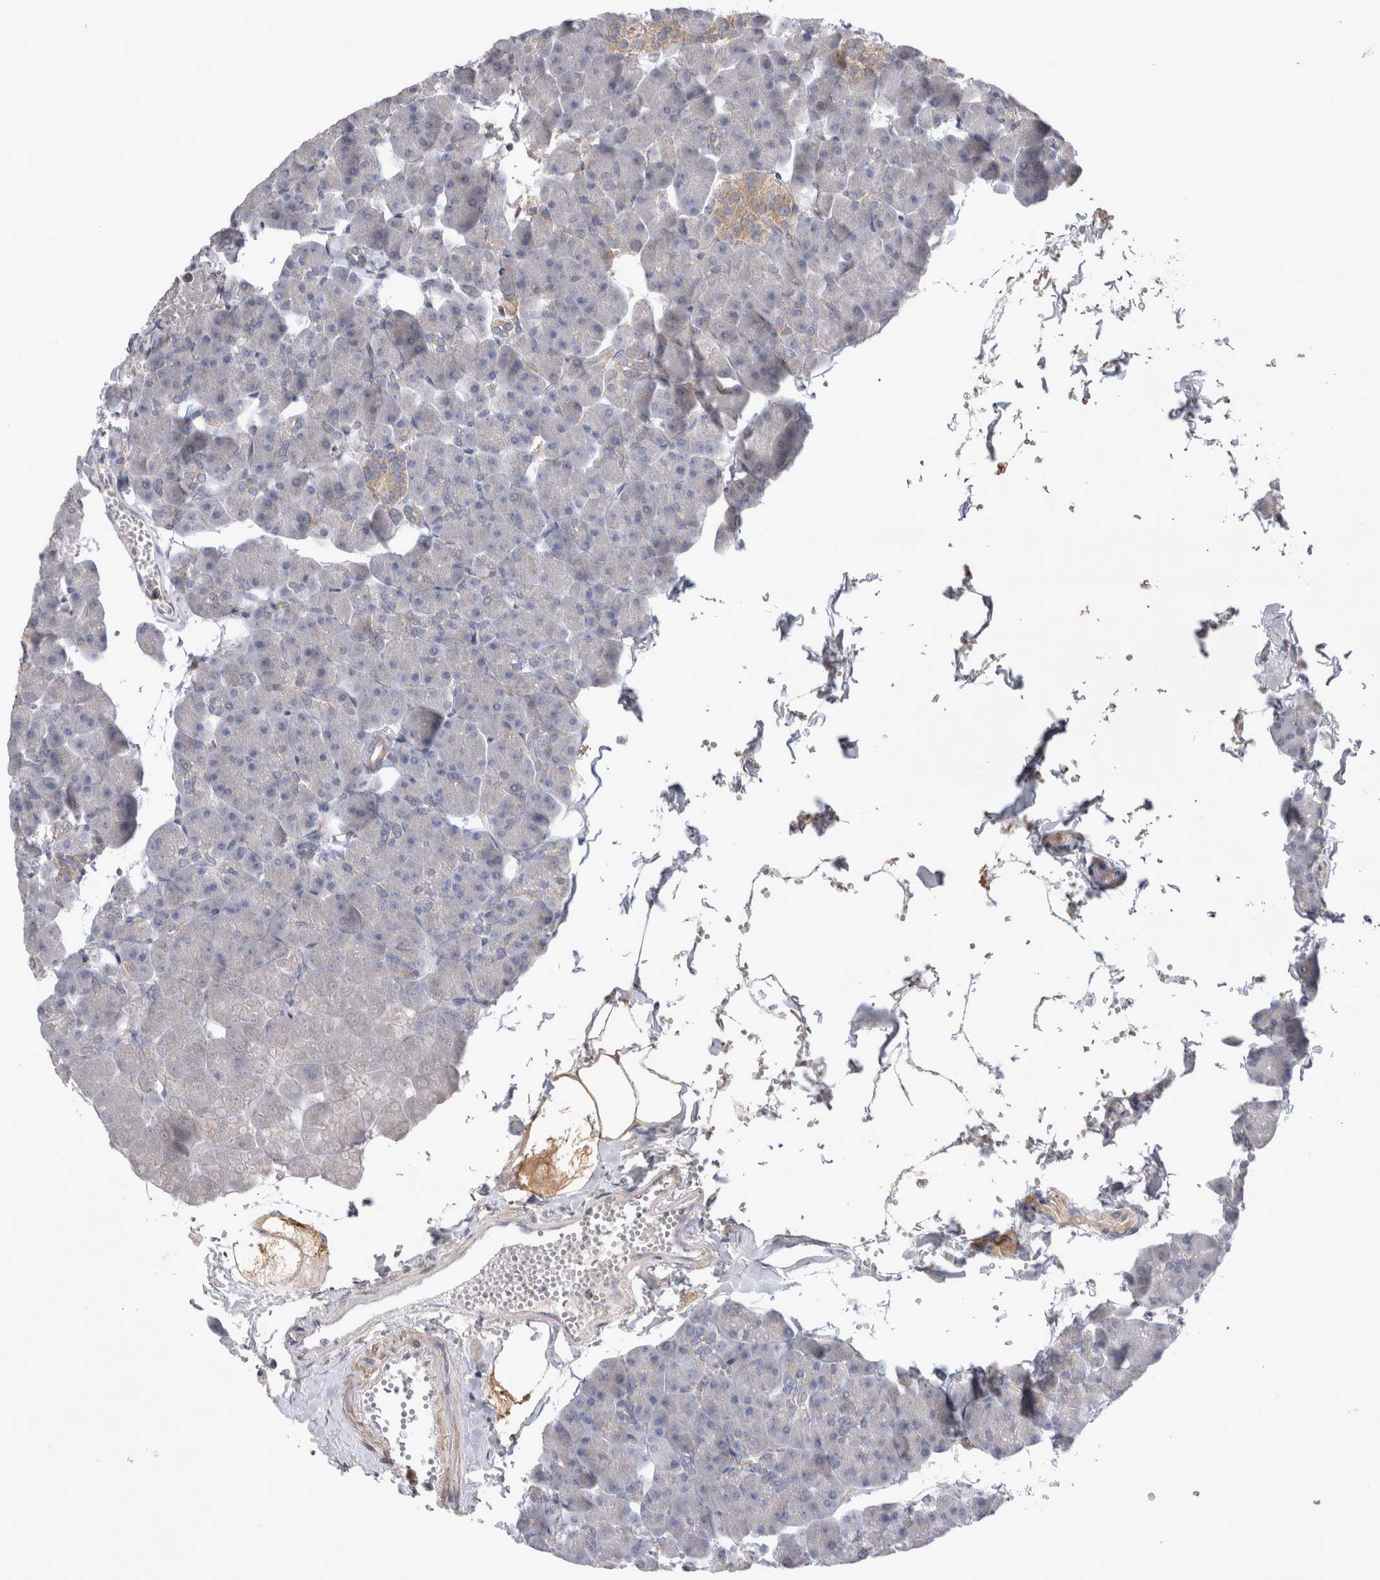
{"staining": {"intensity": "weak", "quantity": "25%-75%", "location": "cytoplasmic/membranous"}, "tissue": "pancreas", "cell_type": "Exocrine glandular cells", "image_type": "normal", "snomed": [{"axis": "morphology", "description": "Normal tissue, NOS"}, {"axis": "topography", "description": "Pancreas"}], "caption": "This is an image of IHC staining of normal pancreas, which shows weak positivity in the cytoplasmic/membranous of exocrine glandular cells.", "gene": "SRD5A3", "patient": {"sex": "male", "age": 35}}